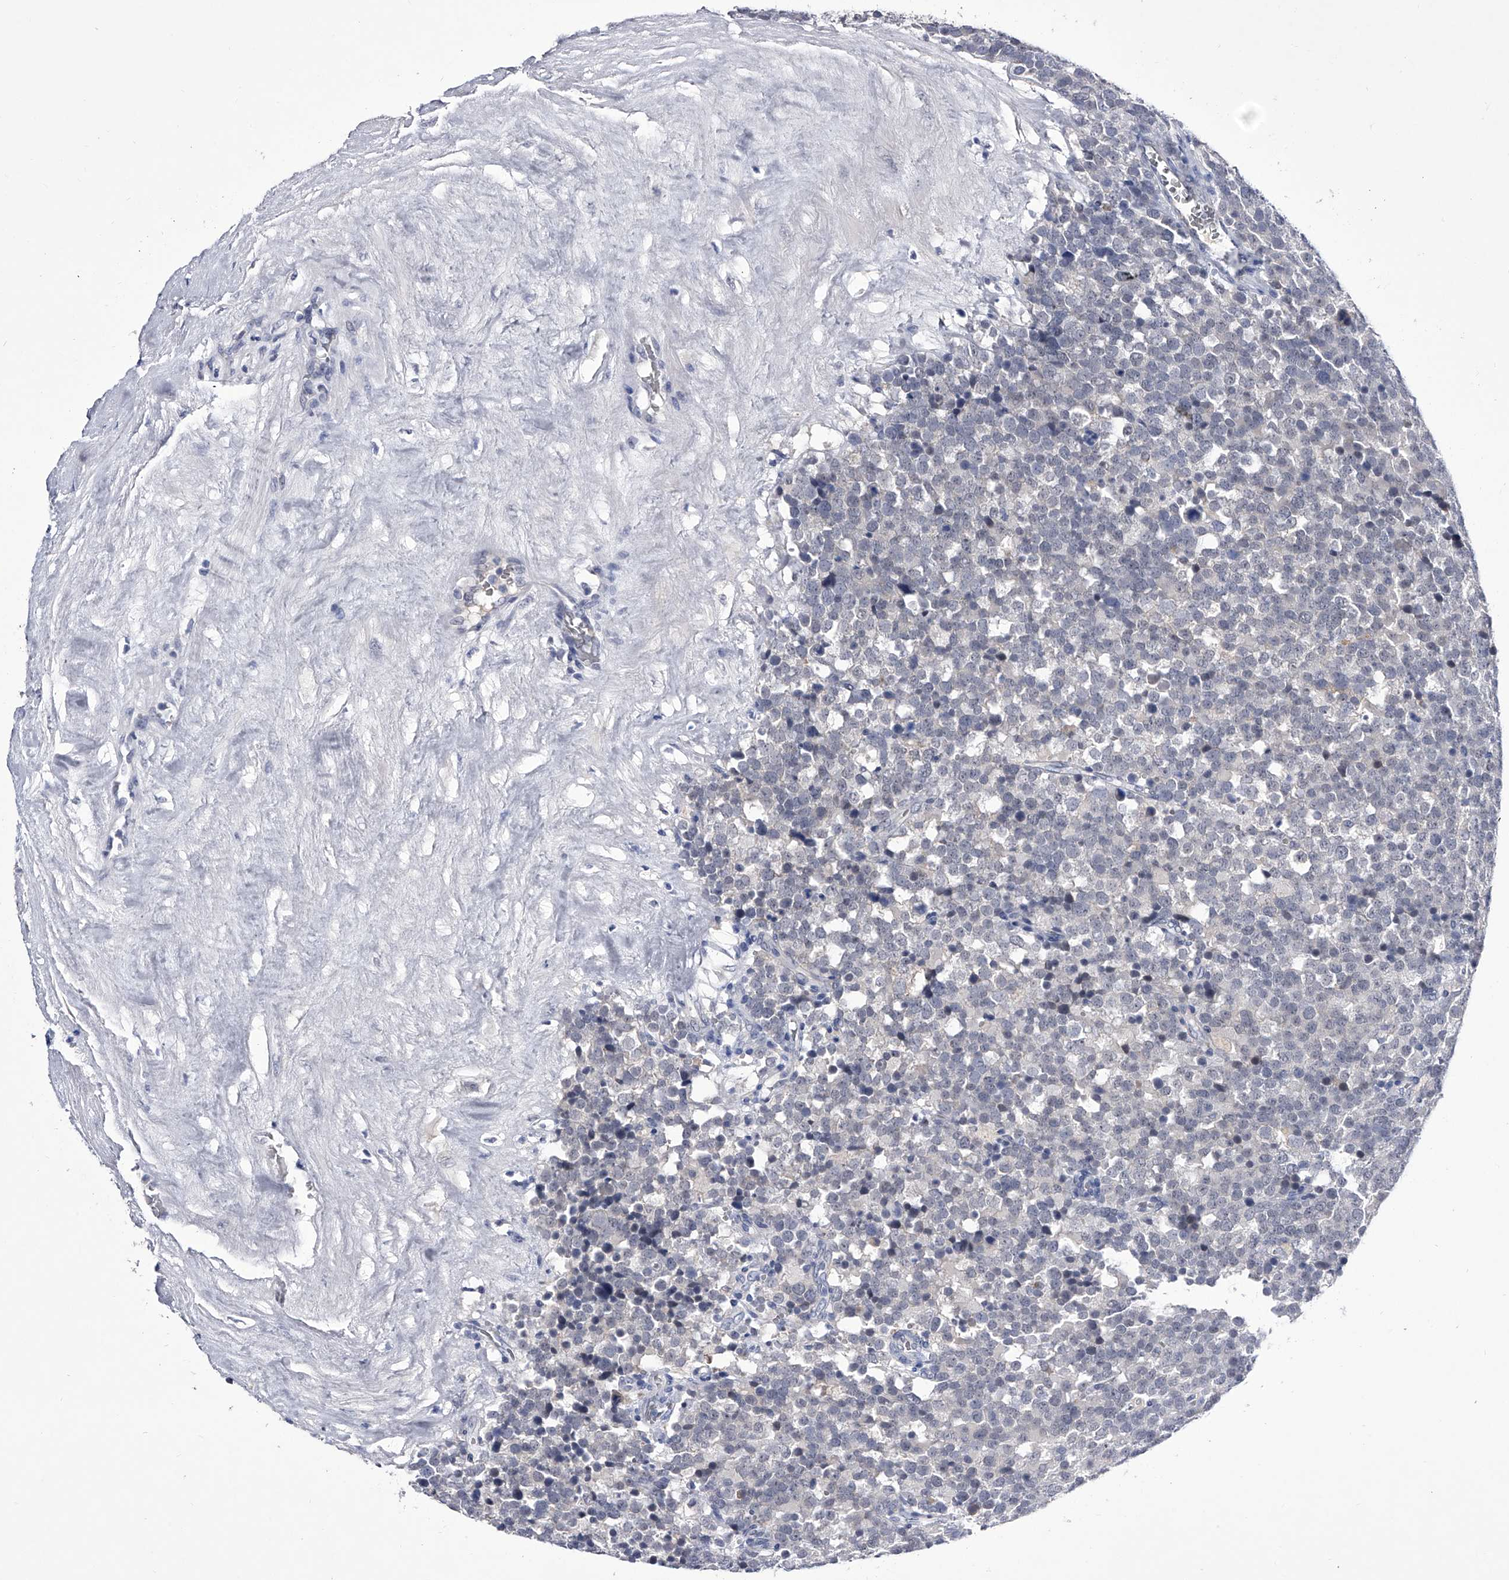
{"staining": {"intensity": "negative", "quantity": "none", "location": "none"}, "tissue": "testis cancer", "cell_type": "Tumor cells", "image_type": "cancer", "snomed": [{"axis": "morphology", "description": "Seminoma, NOS"}, {"axis": "topography", "description": "Testis"}], "caption": "This is a micrograph of IHC staining of seminoma (testis), which shows no expression in tumor cells.", "gene": "CRISP2", "patient": {"sex": "male", "age": 71}}